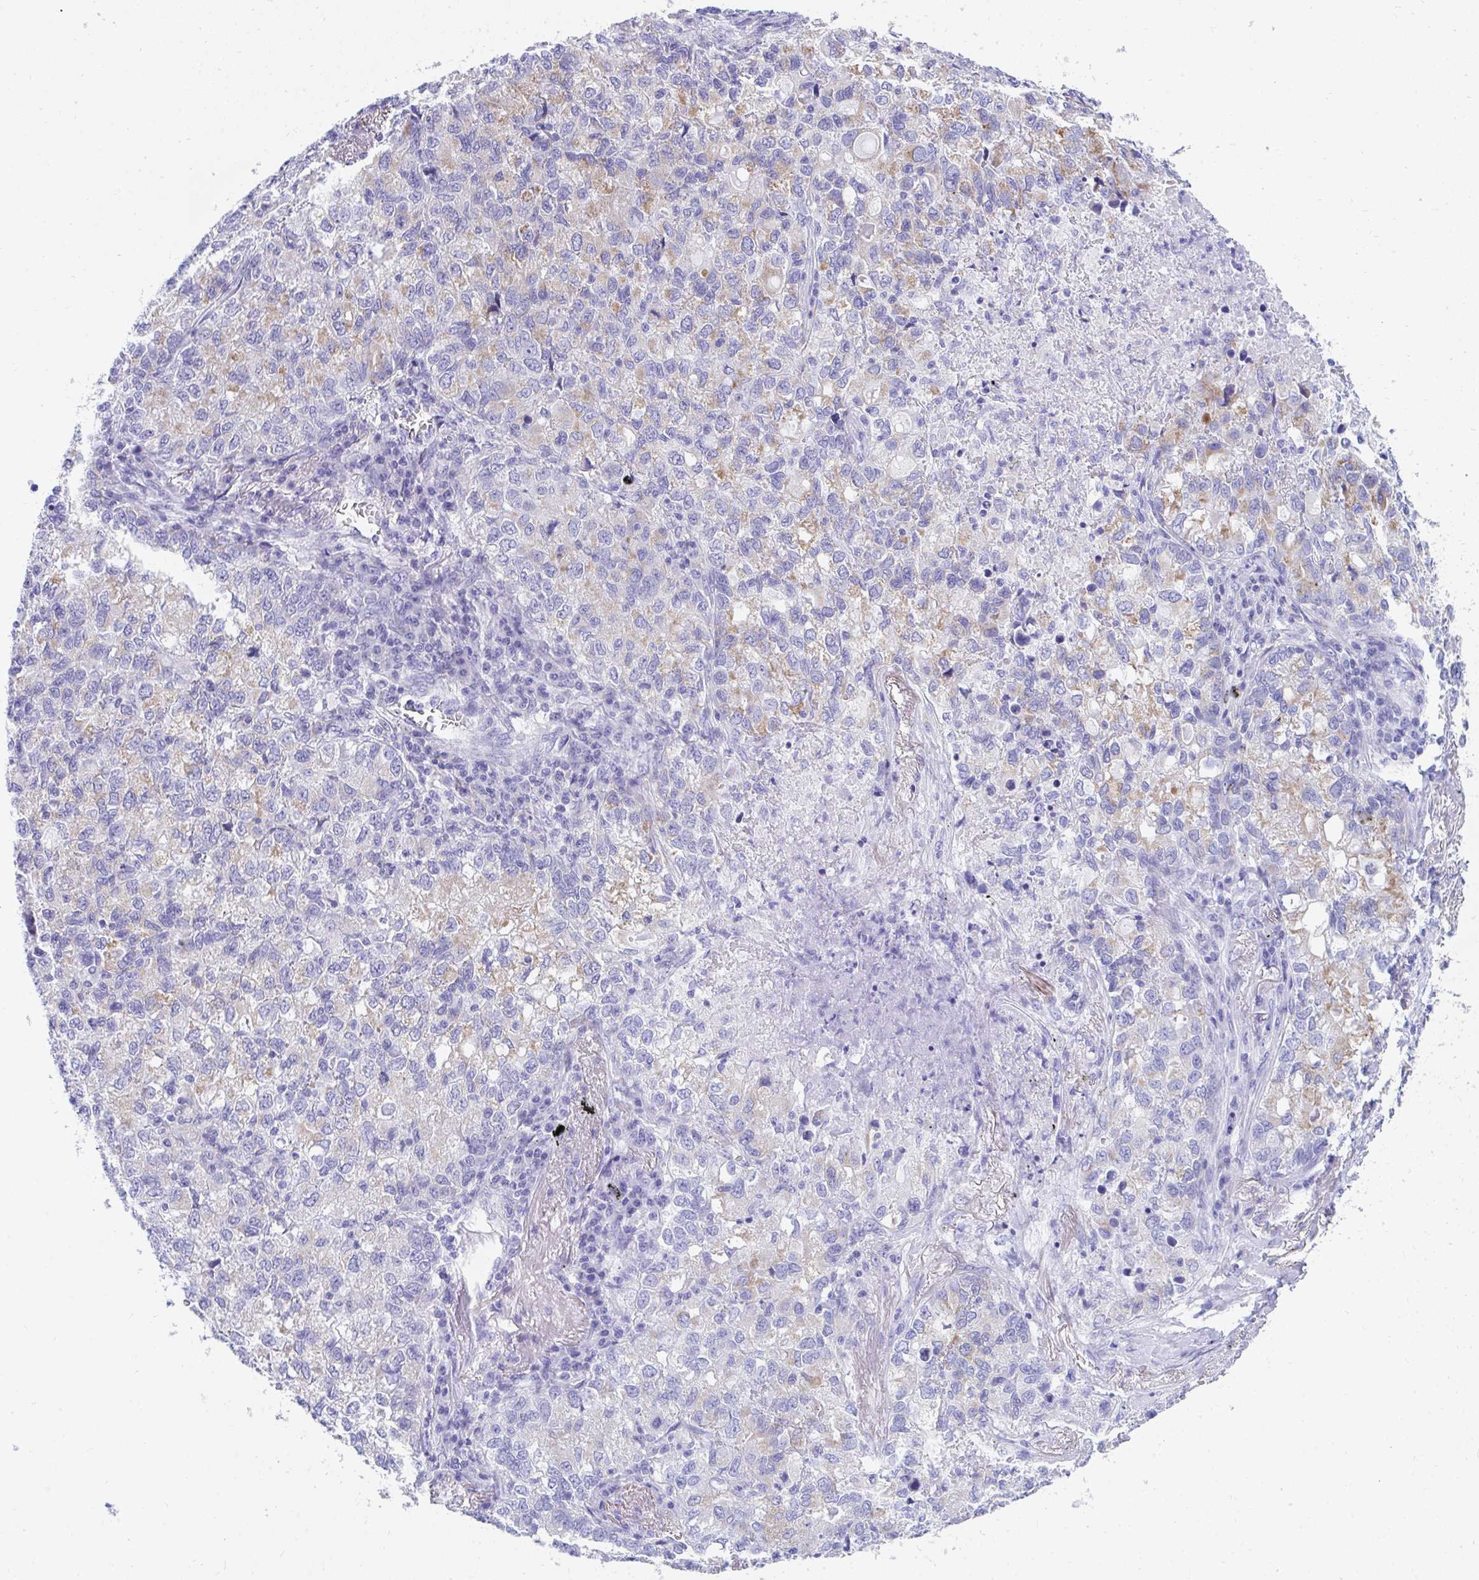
{"staining": {"intensity": "weak", "quantity": "<25%", "location": "cytoplasmic/membranous"}, "tissue": "lung cancer", "cell_type": "Tumor cells", "image_type": "cancer", "snomed": [{"axis": "morphology", "description": "Normal morphology"}, {"axis": "morphology", "description": "Adenocarcinoma, NOS"}, {"axis": "topography", "description": "Lymph node"}, {"axis": "topography", "description": "Lung"}], "caption": "A micrograph of human lung adenocarcinoma is negative for staining in tumor cells.", "gene": "PC", "patient": {"sex": "female", "age": 51}}